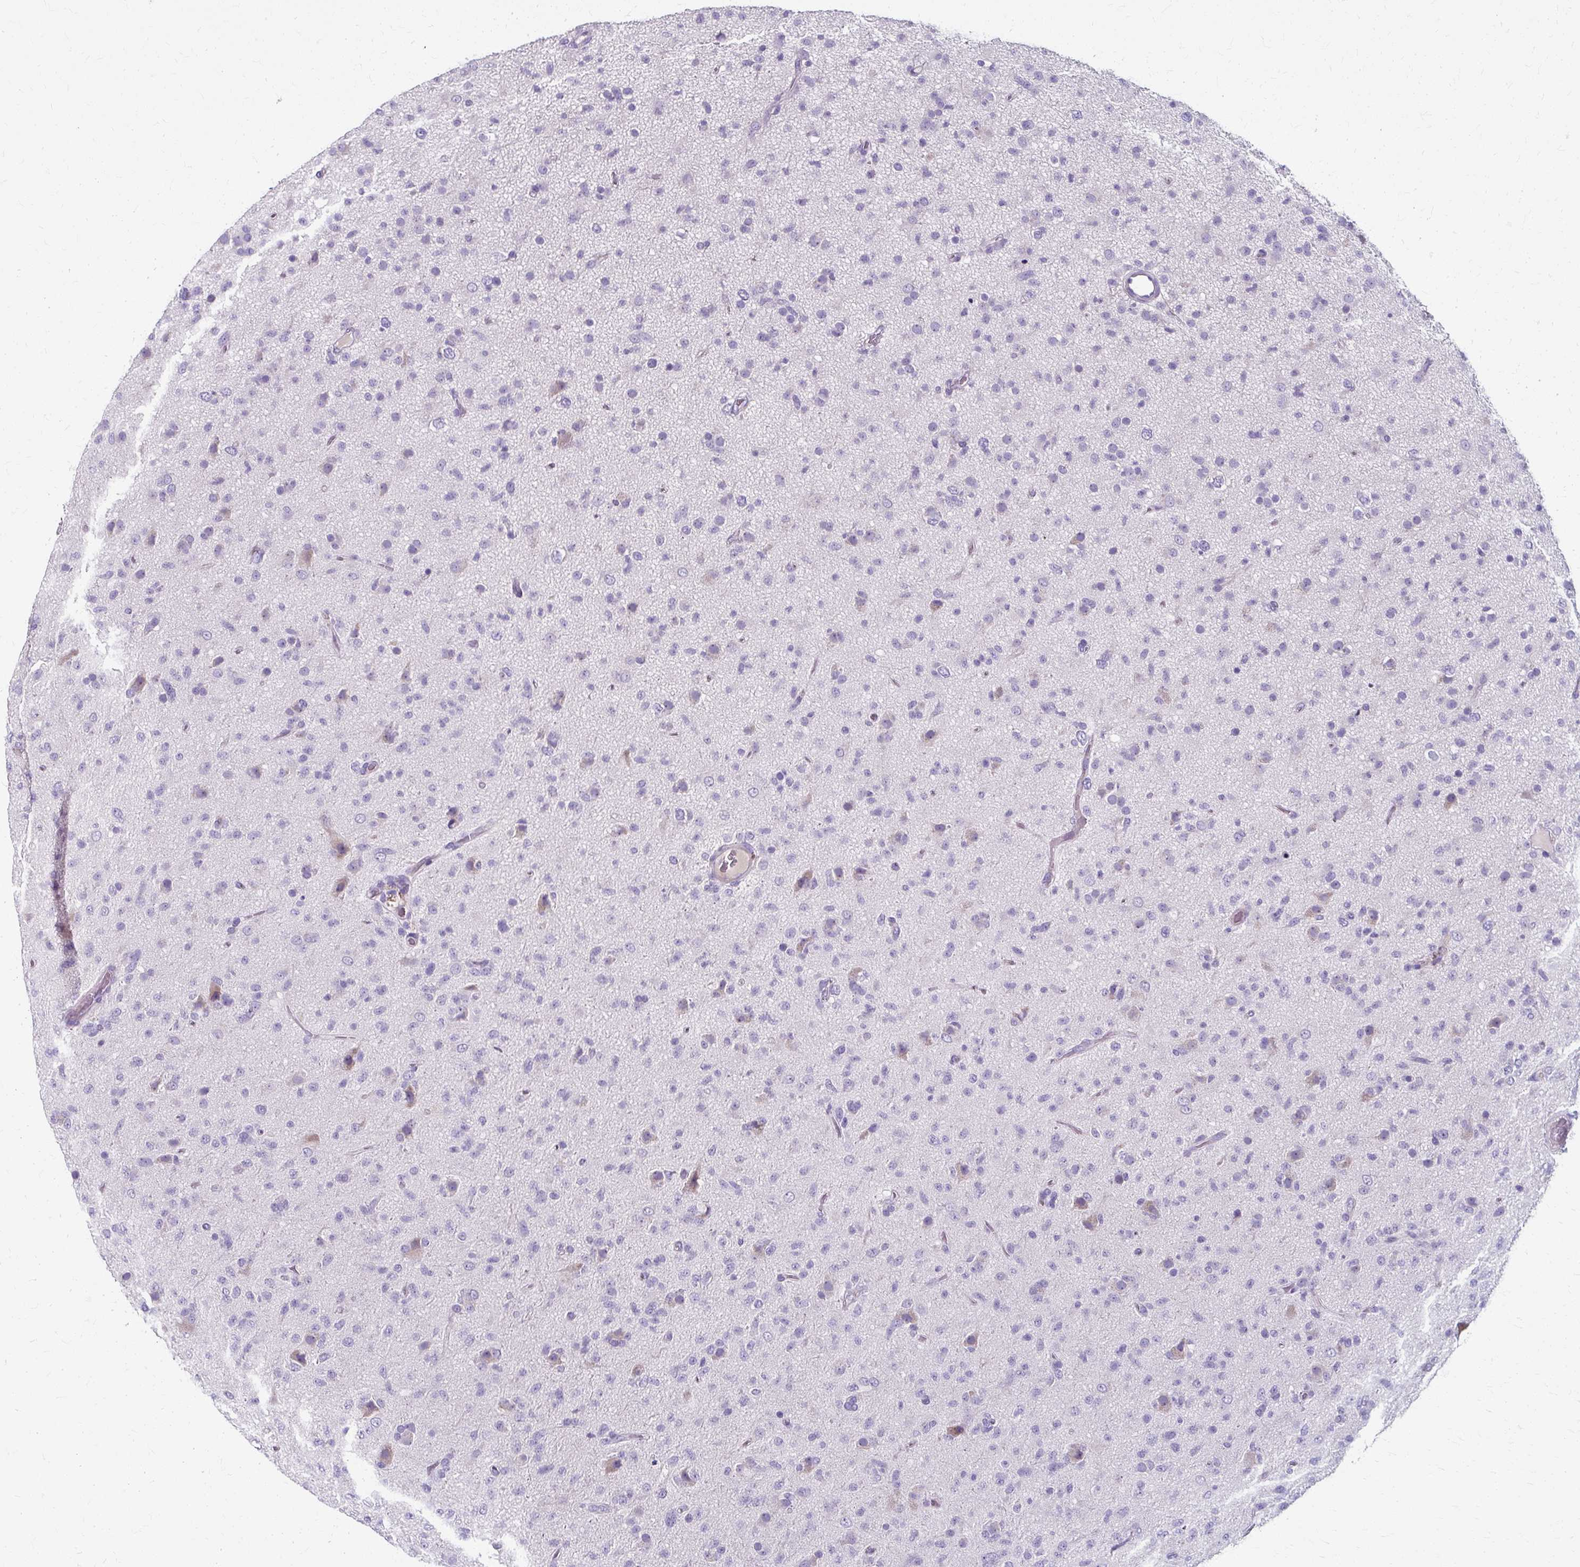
{"staining": {"intensity": "negative", "quantity": "none", "location": "none"}, "tissue": "glioma", "cell_type": "Tumor cells", "image_type": "cancer", "snomed": [{"axis": "morphology", "description": "Glioma, malignant, Low grade"}, {"axis": "topography", "description": "Brain"}], "caption": "Immunohistochemistry (IHC) histopathology image of neoplastic tissue: glioma stained with DAB reveals no significant protein staining in tumor cells.", "gene": "ZNF555", "patient": {"sex": "male", "age": 65}}